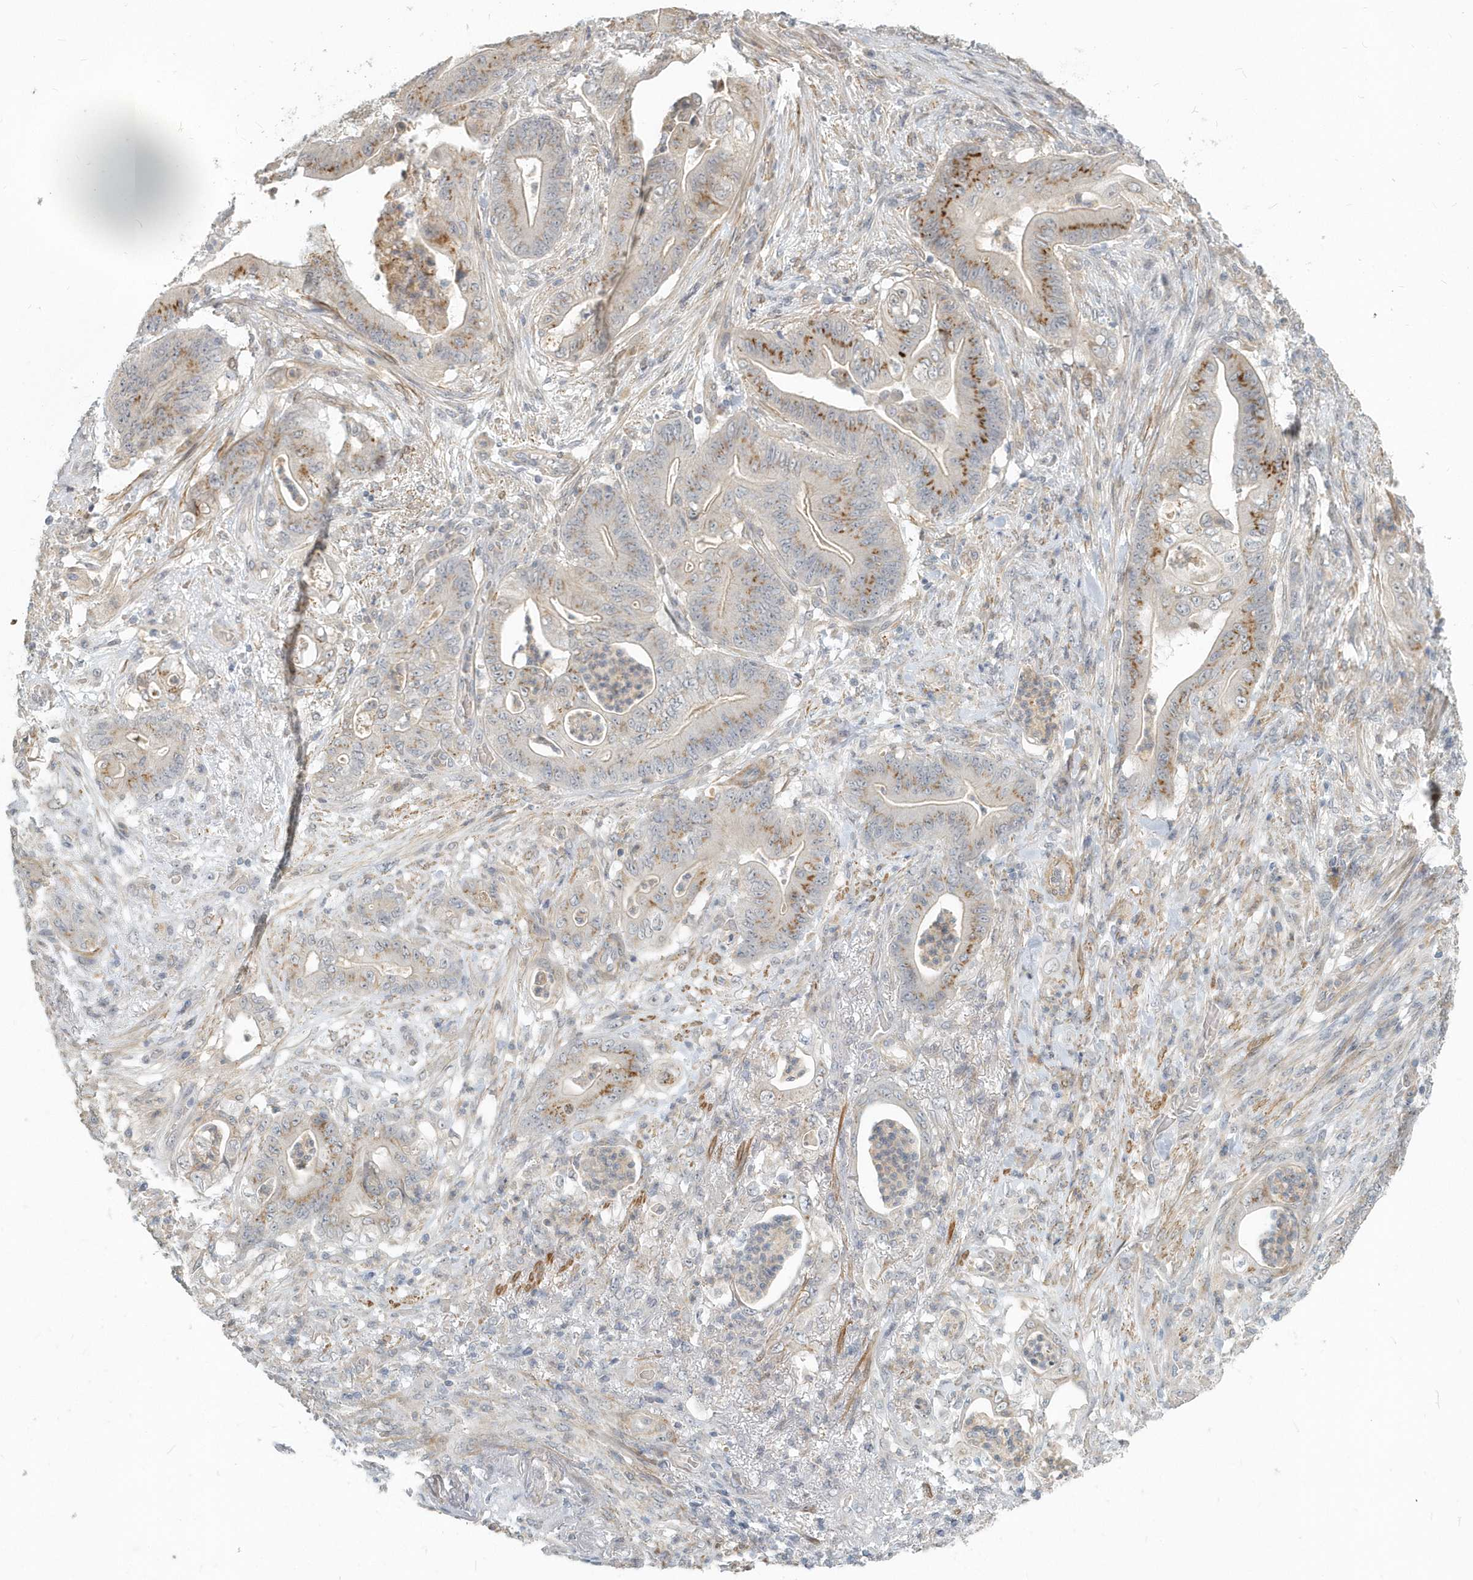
{"staining": {"intensity": "moderate", "quantity": "<25%", "location": "cytoplasmic/membranous"}, "tissue": "stomach cancer", "cell_type": "Tumor cells", "image_type": "cancer", "snomed": [{"axis": "morphology", "description": "Adenocarcinoma, NOS"}, {"axis": "topography", "description": "Stomach"}], "caption": "Immunohistochemical staining of stomach cancer (adenocarcinoma) shows low levels of moderate cytoplasmic/membranous protein staining in about <25% of tumor cells. (DAB (3,3'-diaminobenzidine) IHC with brightfield microscopy, high magnification).", "gene": "NAPB", "patient": {"sex": "female", "age": 73}}